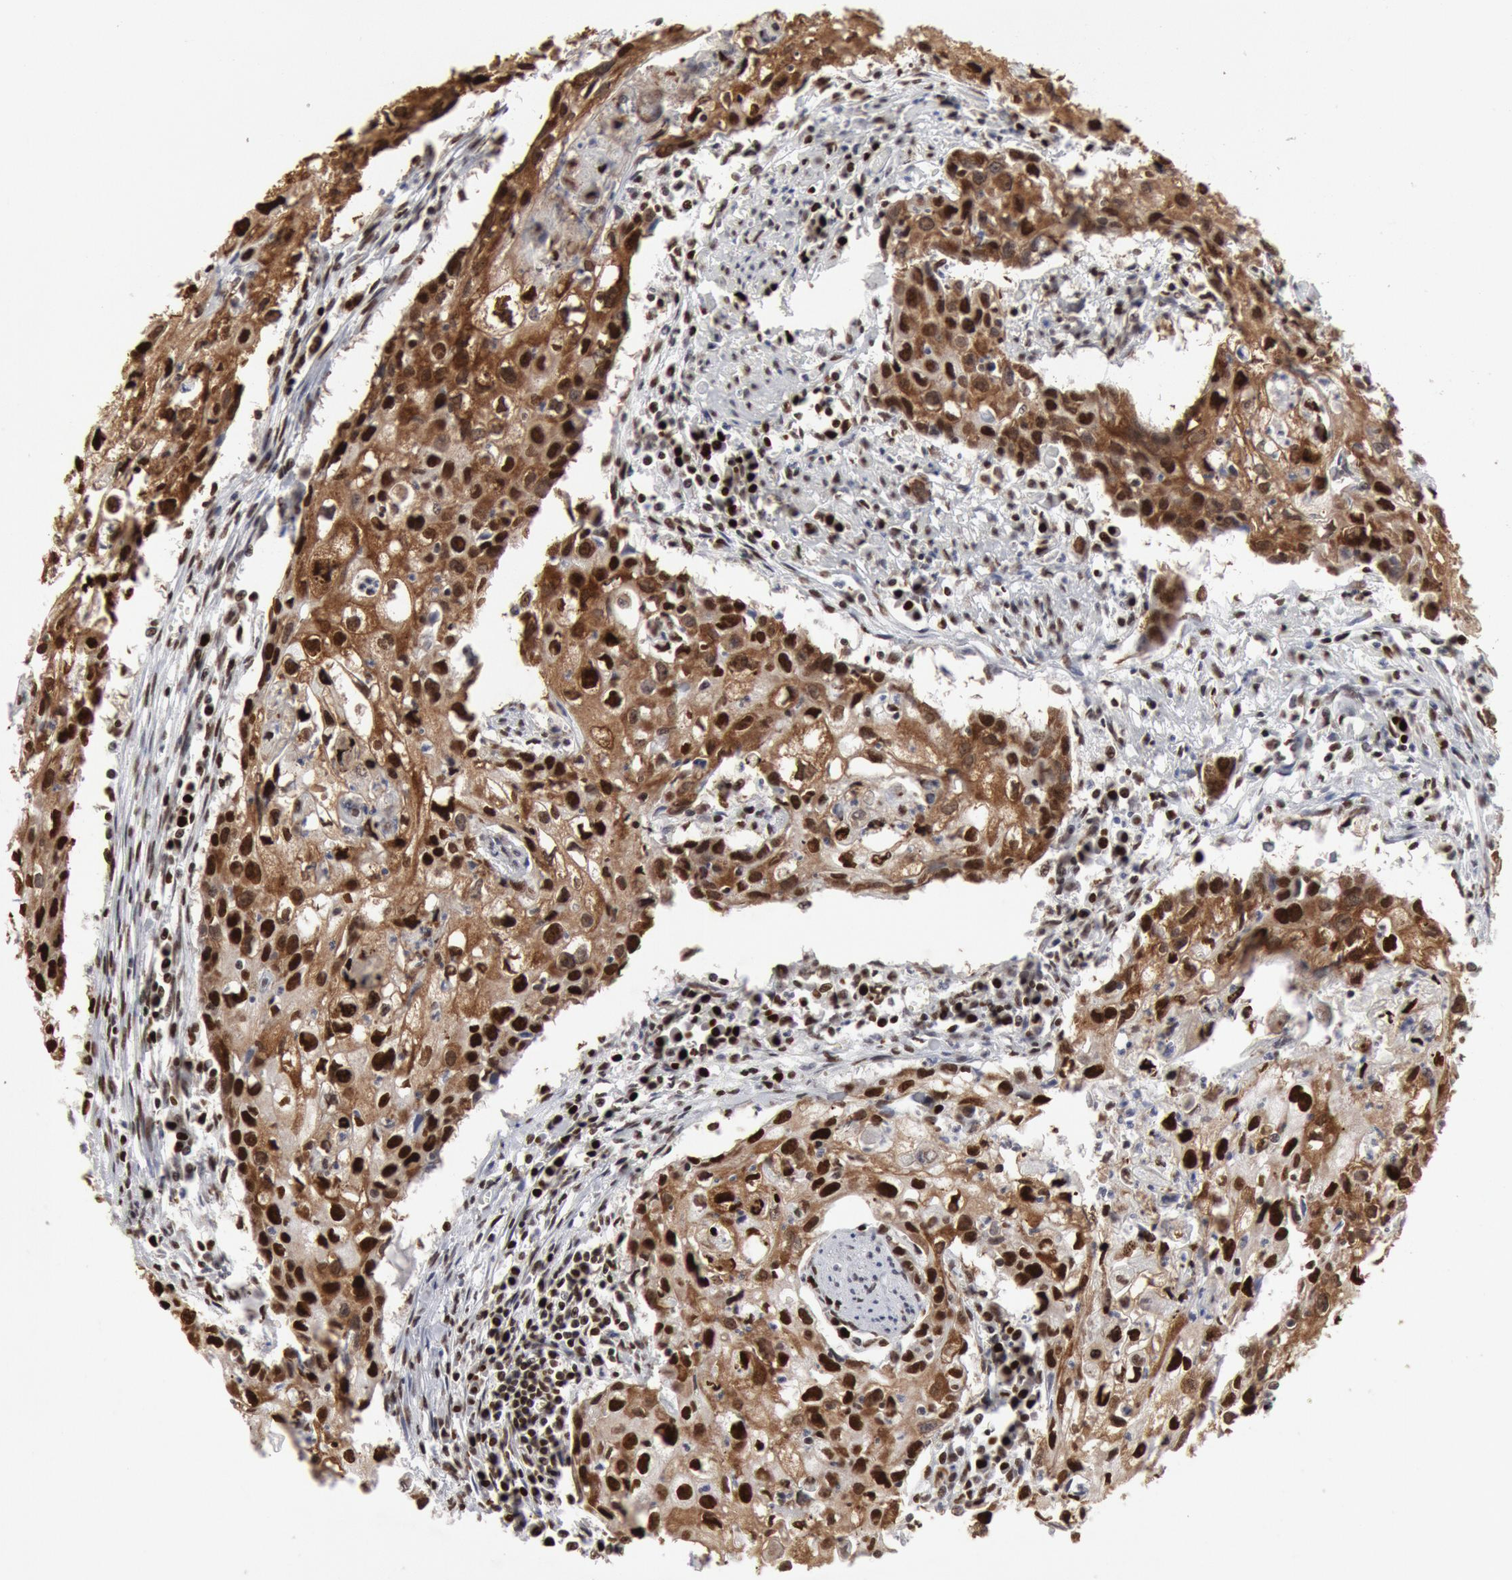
{"staining": {"intensity": "strong", "quantity": ">75%", "location": "cytoplasmic/membranous,nuclear"}, "tissue": "urothelial cancer", "cell_type": "Tumor cells", "image_type": "cancer", "snomed": [{"axis": "morphology", "description": "Urothelial carcinoma, High grade"}, {"axis": "topography", "description": "Urinary bladder"}], "caption": "Immunohistochemical staining of human urothelial carcinoma (high-grade) demonstrates high levels of strong cytoplasmic/membranous and nuclear positivity in about >75% of tumor cells.", "gene": "SUB1", "patient": {"sex": "male", "age": 54}}